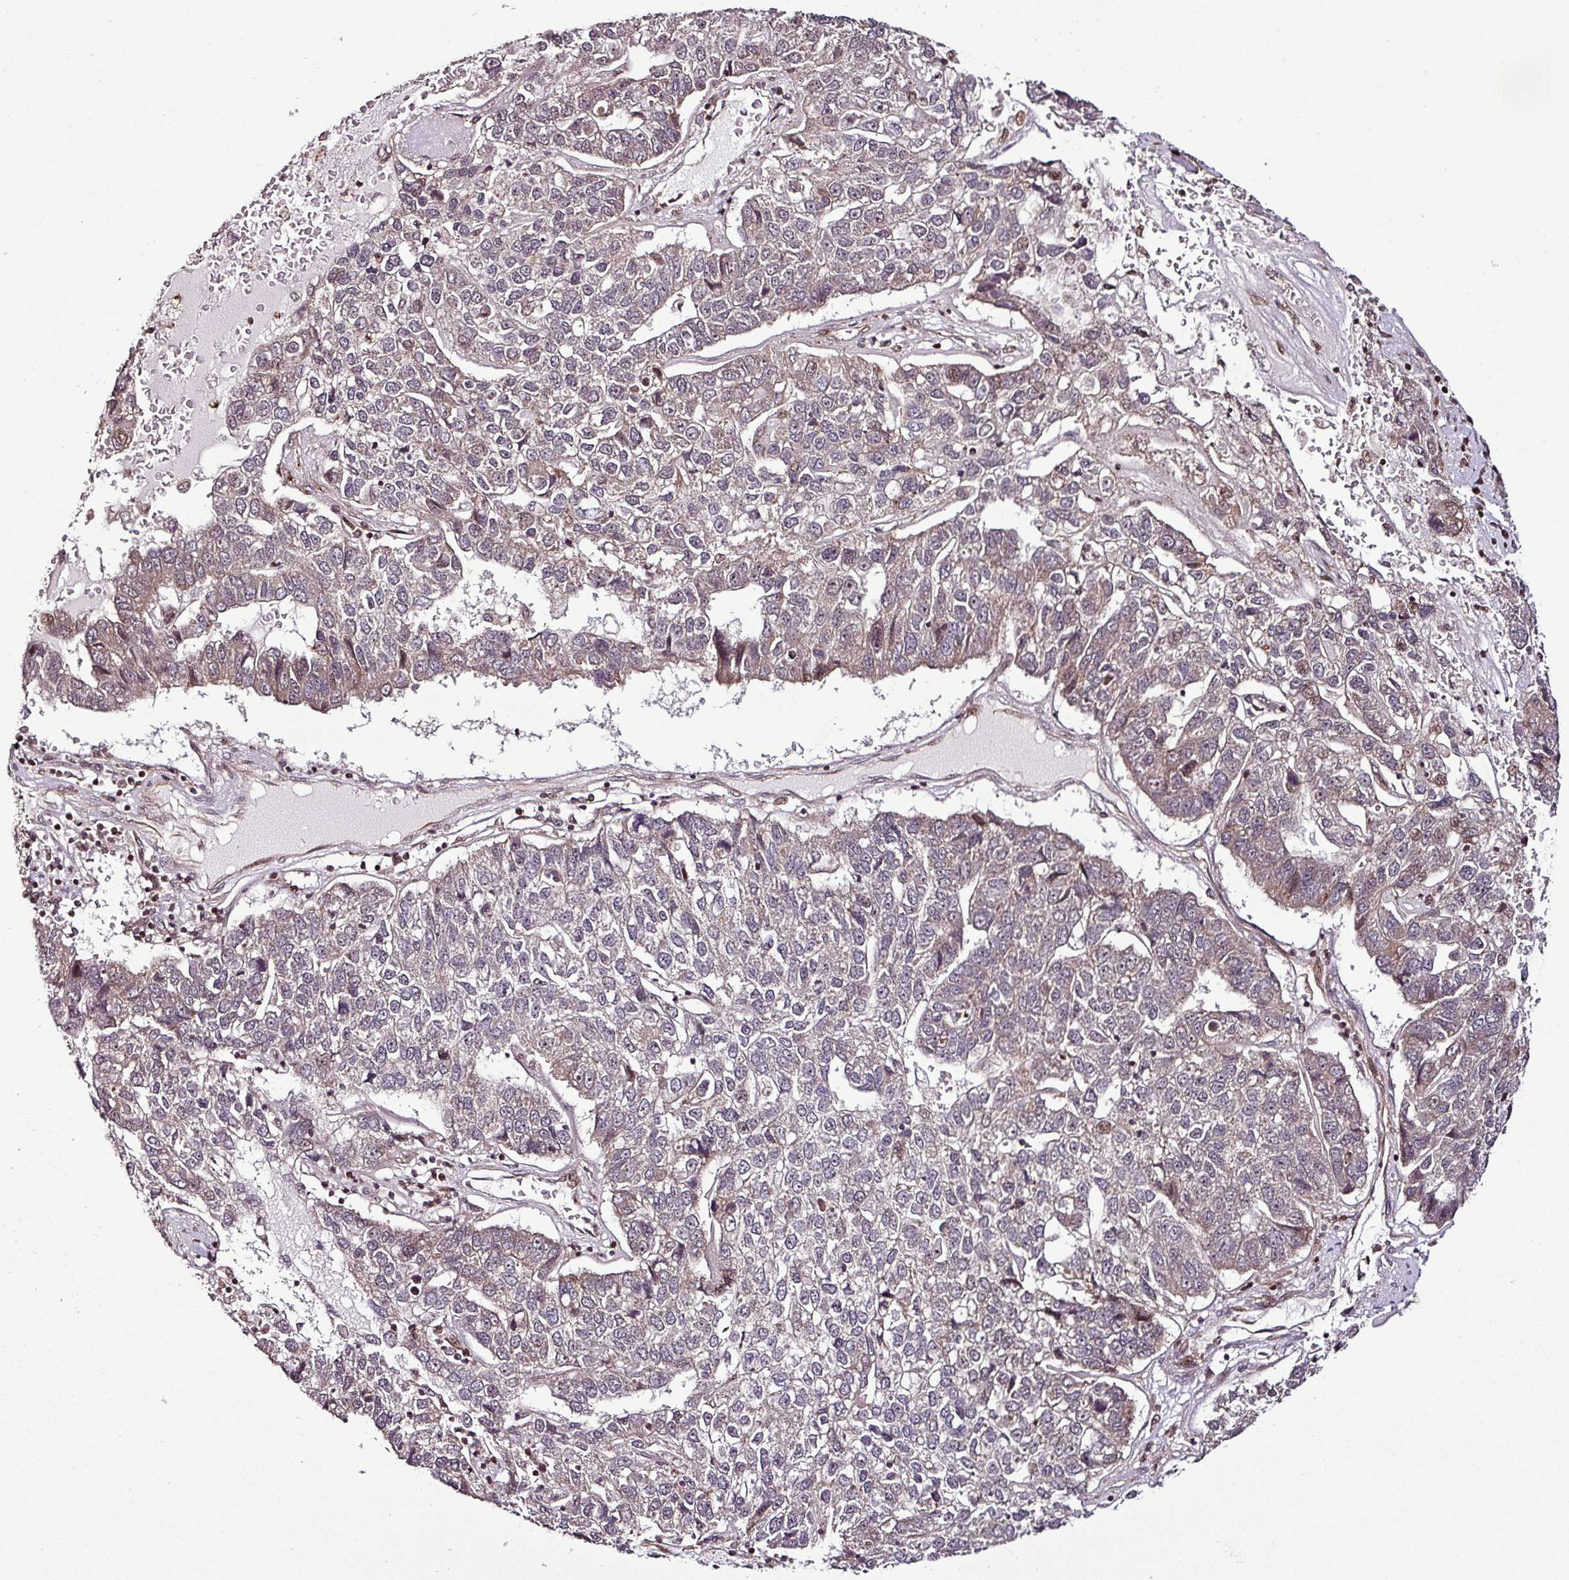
{"staining": {"intensity": "negative", "quantity": "none", "location": "none"}, "tissue": "pancreatic cancer", "cell_type": "Tumor cells", "image_type": "cancer", "snomed": [{"axis": "morphology", "description": "Adenocarcinoma, NOS"}, {"axis": "topography", "description": "Pancreas"}], "caption": "This image is of pancreatic adenocarcinoma stained with immunohistochemistry to label a protein in brown with the nuclei are counter-stained blue. There is no staining in tumor cells.", "gene": "COPRS", "patient": {"sex": "female", "age": 61}}